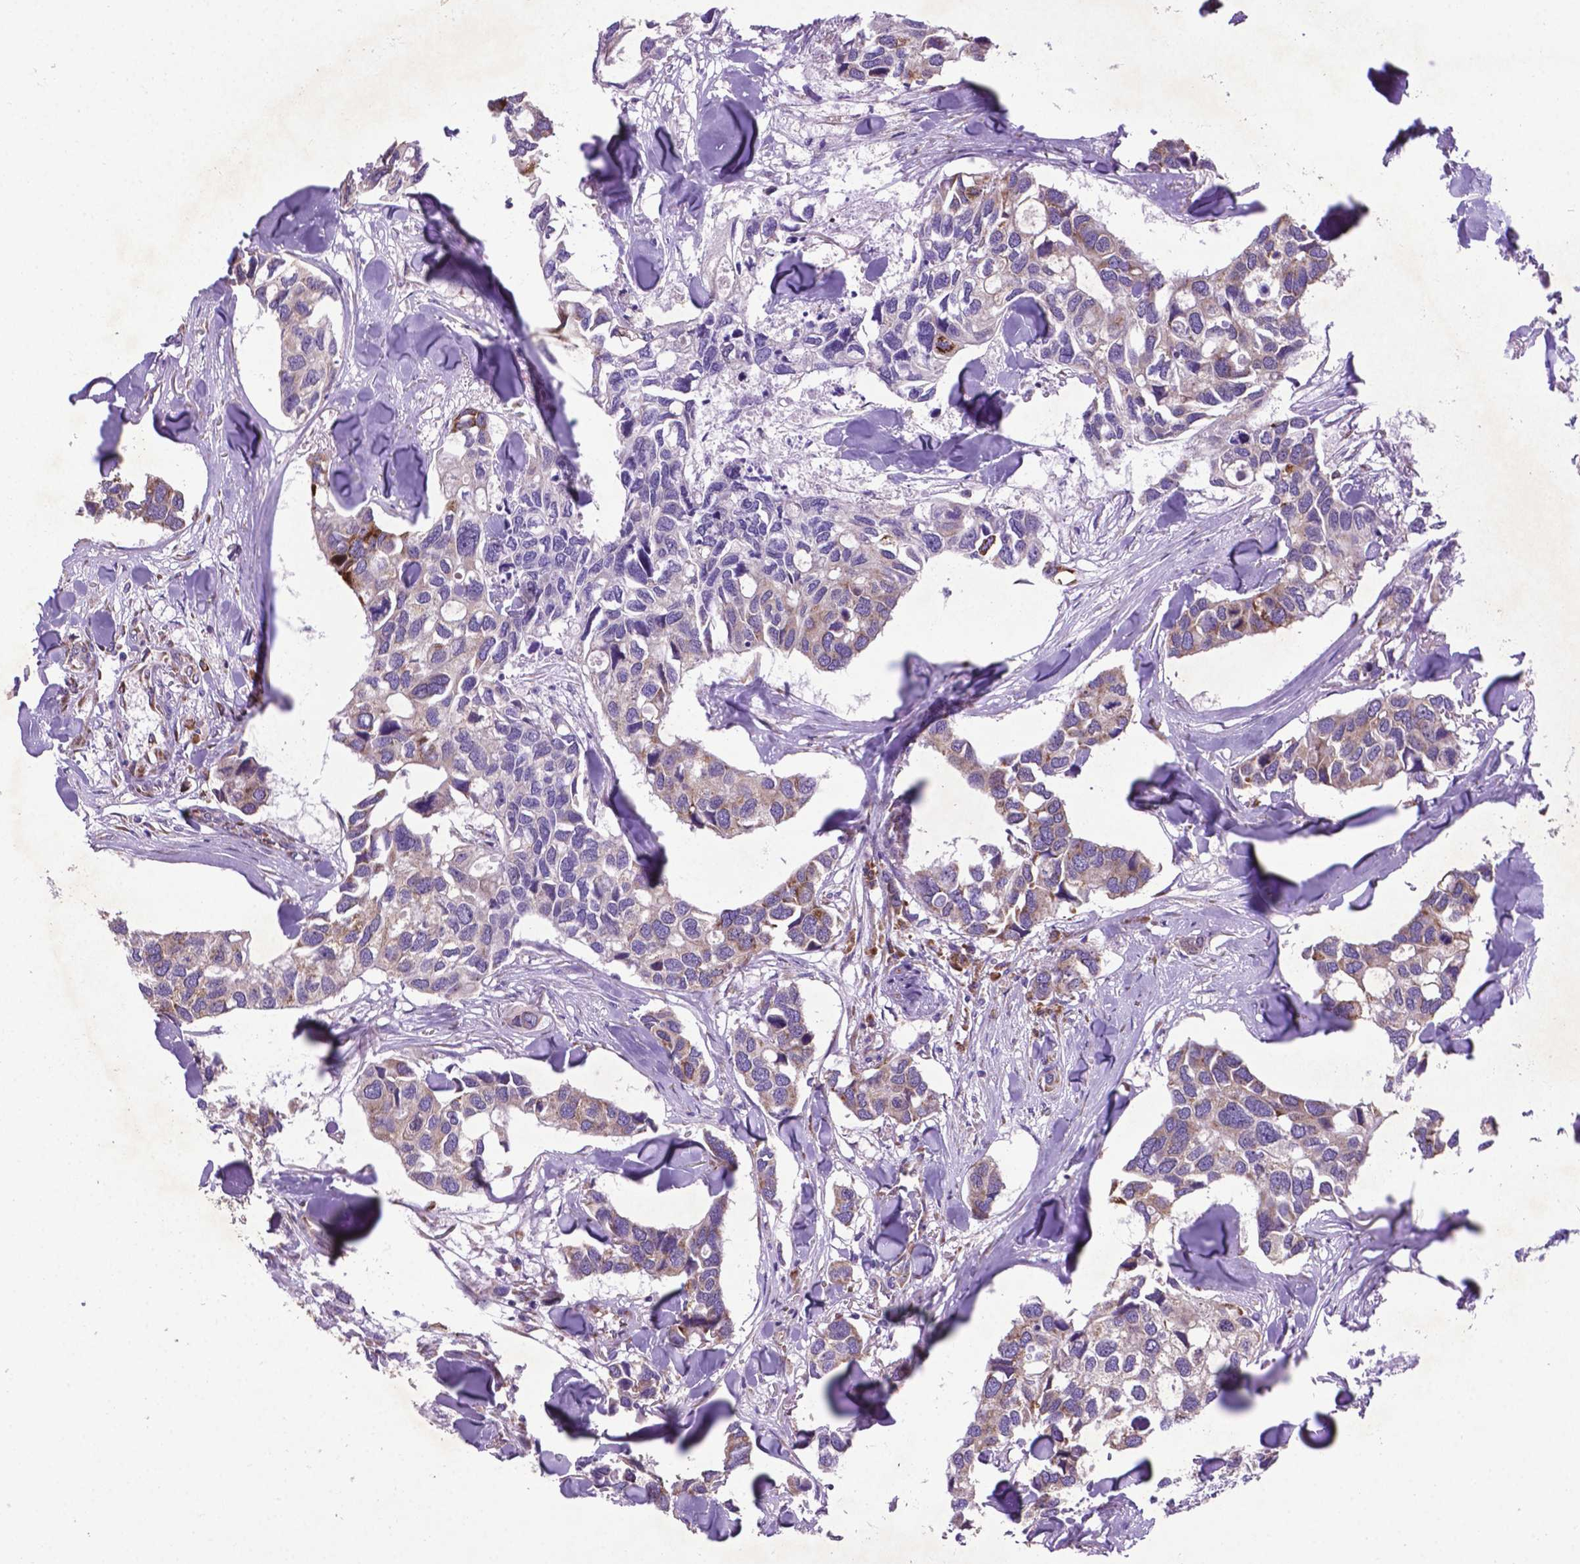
{"staining": {"intensity": "weak", "quantity": "25%-75%", "location": "cytoplasmic/membranous"}, "tissue": "breast cancer", "cell_type": "Tumor cells", "image_type": "cancer", "snomed": [{"axis": "morphology", "description": "Duct carcinoma"}, {"axis": "topography", "description": "Breast"}], "caption": "Invasive ductal carcinoma (breast) was stained to show a protein in brown. There is low levels of weak cytoplasmic/membranous positivity in approximately 25%-75% of tumor cells.", "gene": "WDR83OS", "patient": {"sex": "female", "age": 83}}